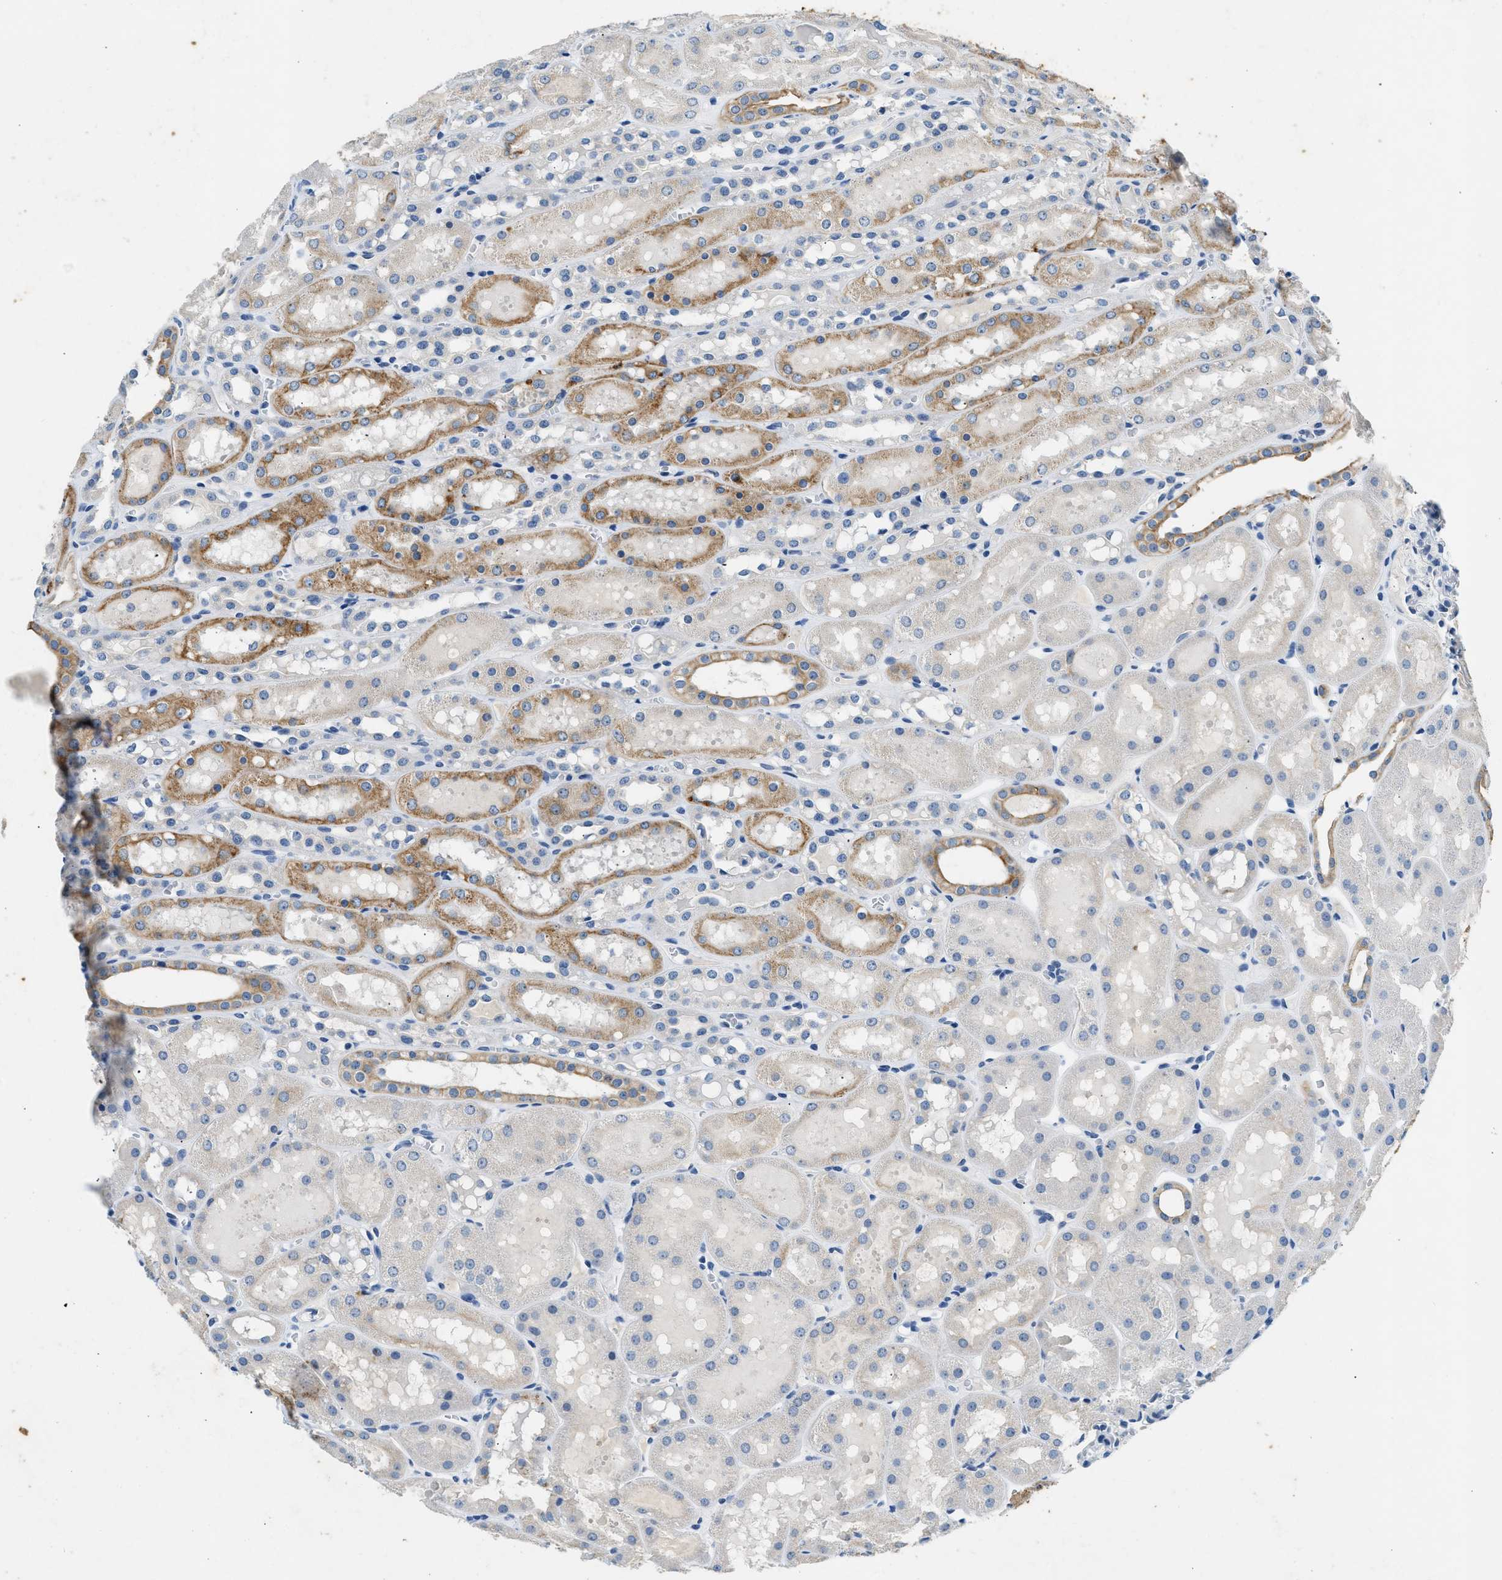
{"staining": {"intensity": "negative", "quantity": "none", "location": "none"}, "tissue": "kidney", "cell_type": "Cells in glomeruli", "image_type": "normal", "snomed": [{"axis": "morphology", "description": "Normal tissue, NOS"}, {"axis": "topography", "description": "Kidney"}, {"axis": "topography", "description": "Urinary bladder"}], "caption": "Micrograph shows no significant protein staining in cells in glomeruli of benign kidney.", "gene": "CFAP20", "patient": {"sex": "male", "age": 16}}